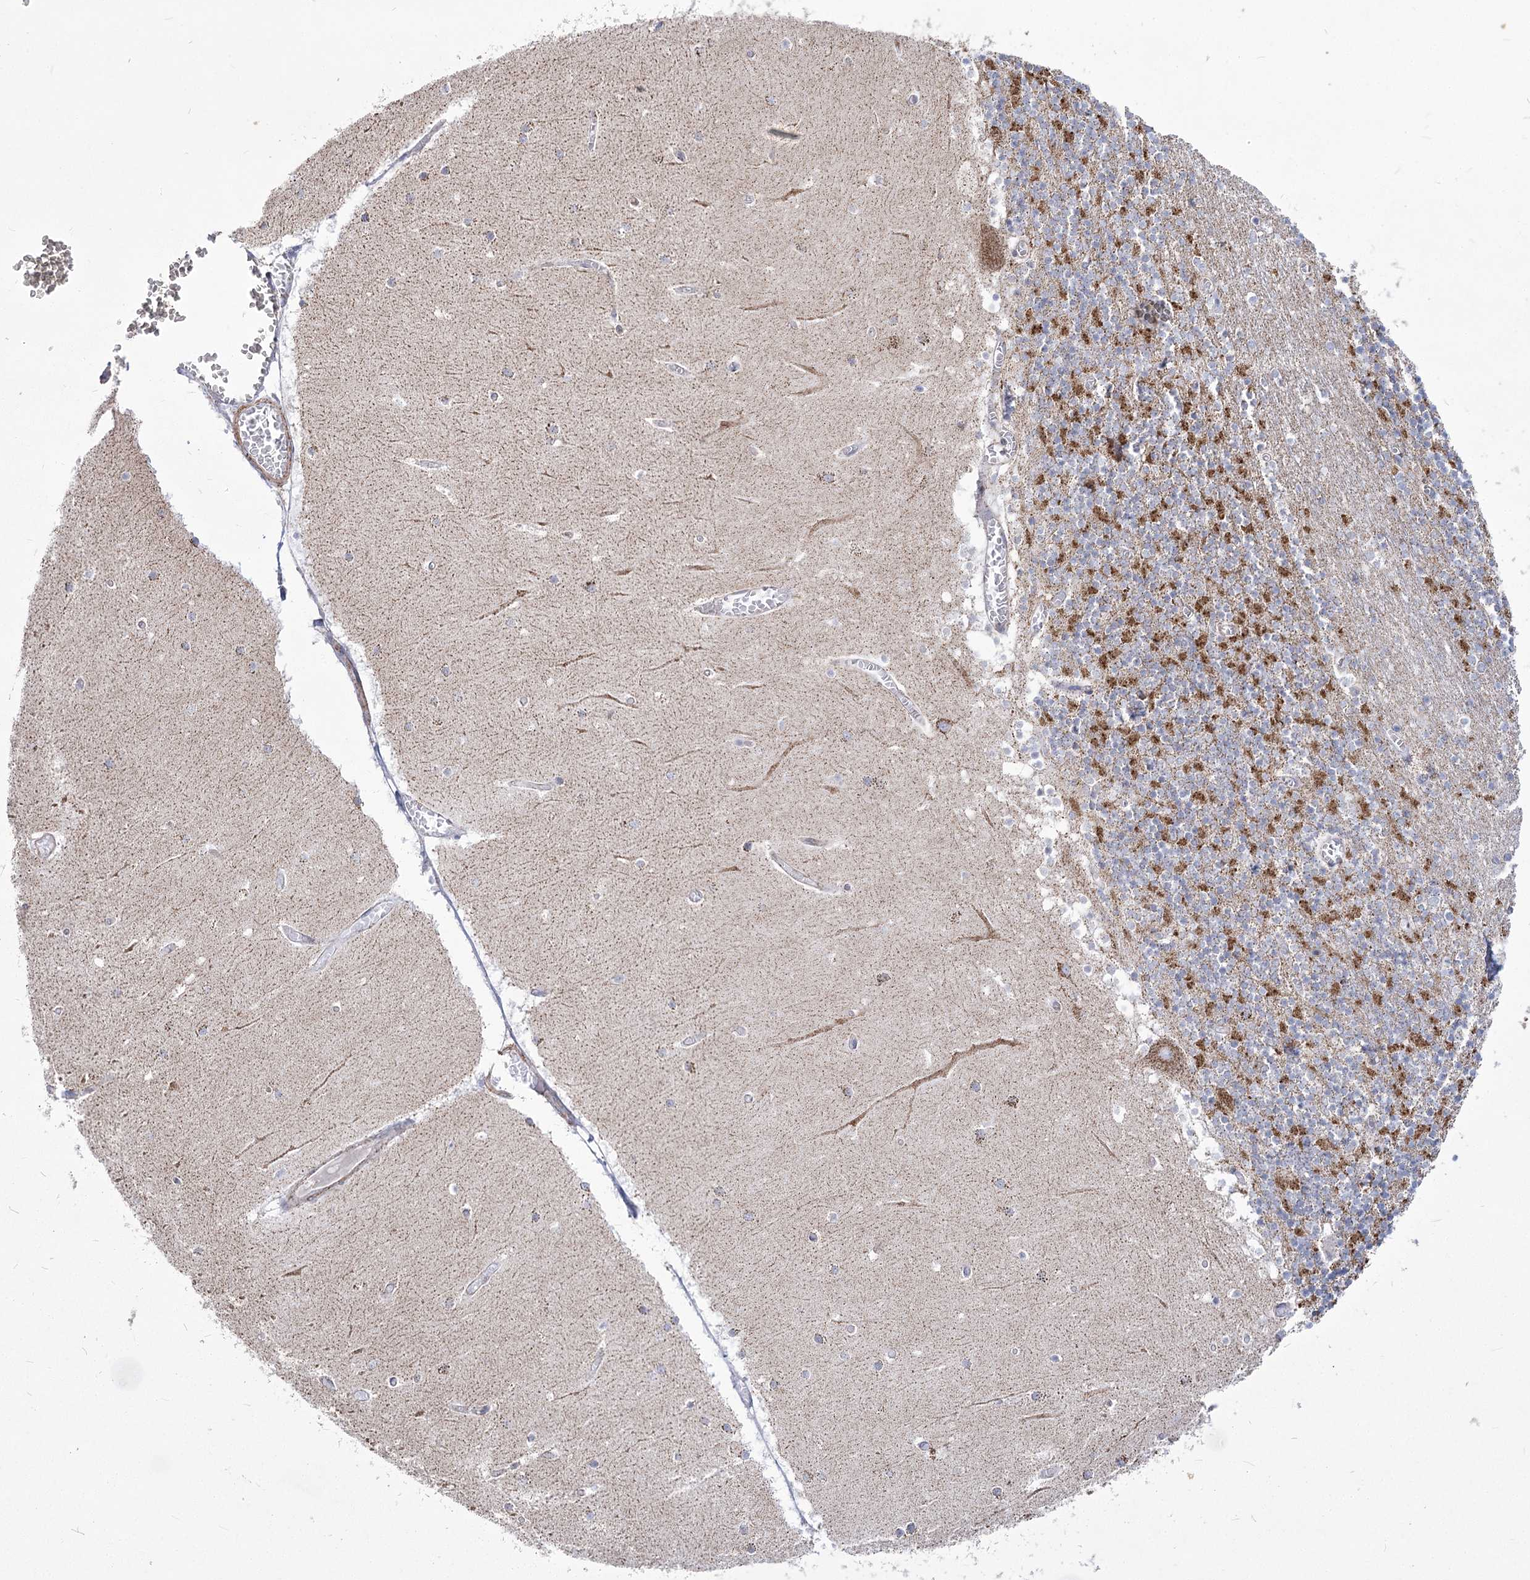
{"staining": {"intensity": "strong", "quantity": "25%-75%", "location": "cytoplasmic/membranous"}, "tissue": "cerebellum", "cell_type": "Cells in granular layer", "image_type": "normal", "snomed": [{"axis": "morphology", "description": "Normal tissue, NOS"}, {"axis": "topography", "description": "Cerebellum"}], "caption": "IHC image of normal human cerebellum stained for a protein (brown), which demonstrates high levels of strong cytoplasmic/membranous staining in approximately 25%-75% of cells in granular layer.", "gene": "PDHB", "patient": {"sex": "female", "age": 28}}